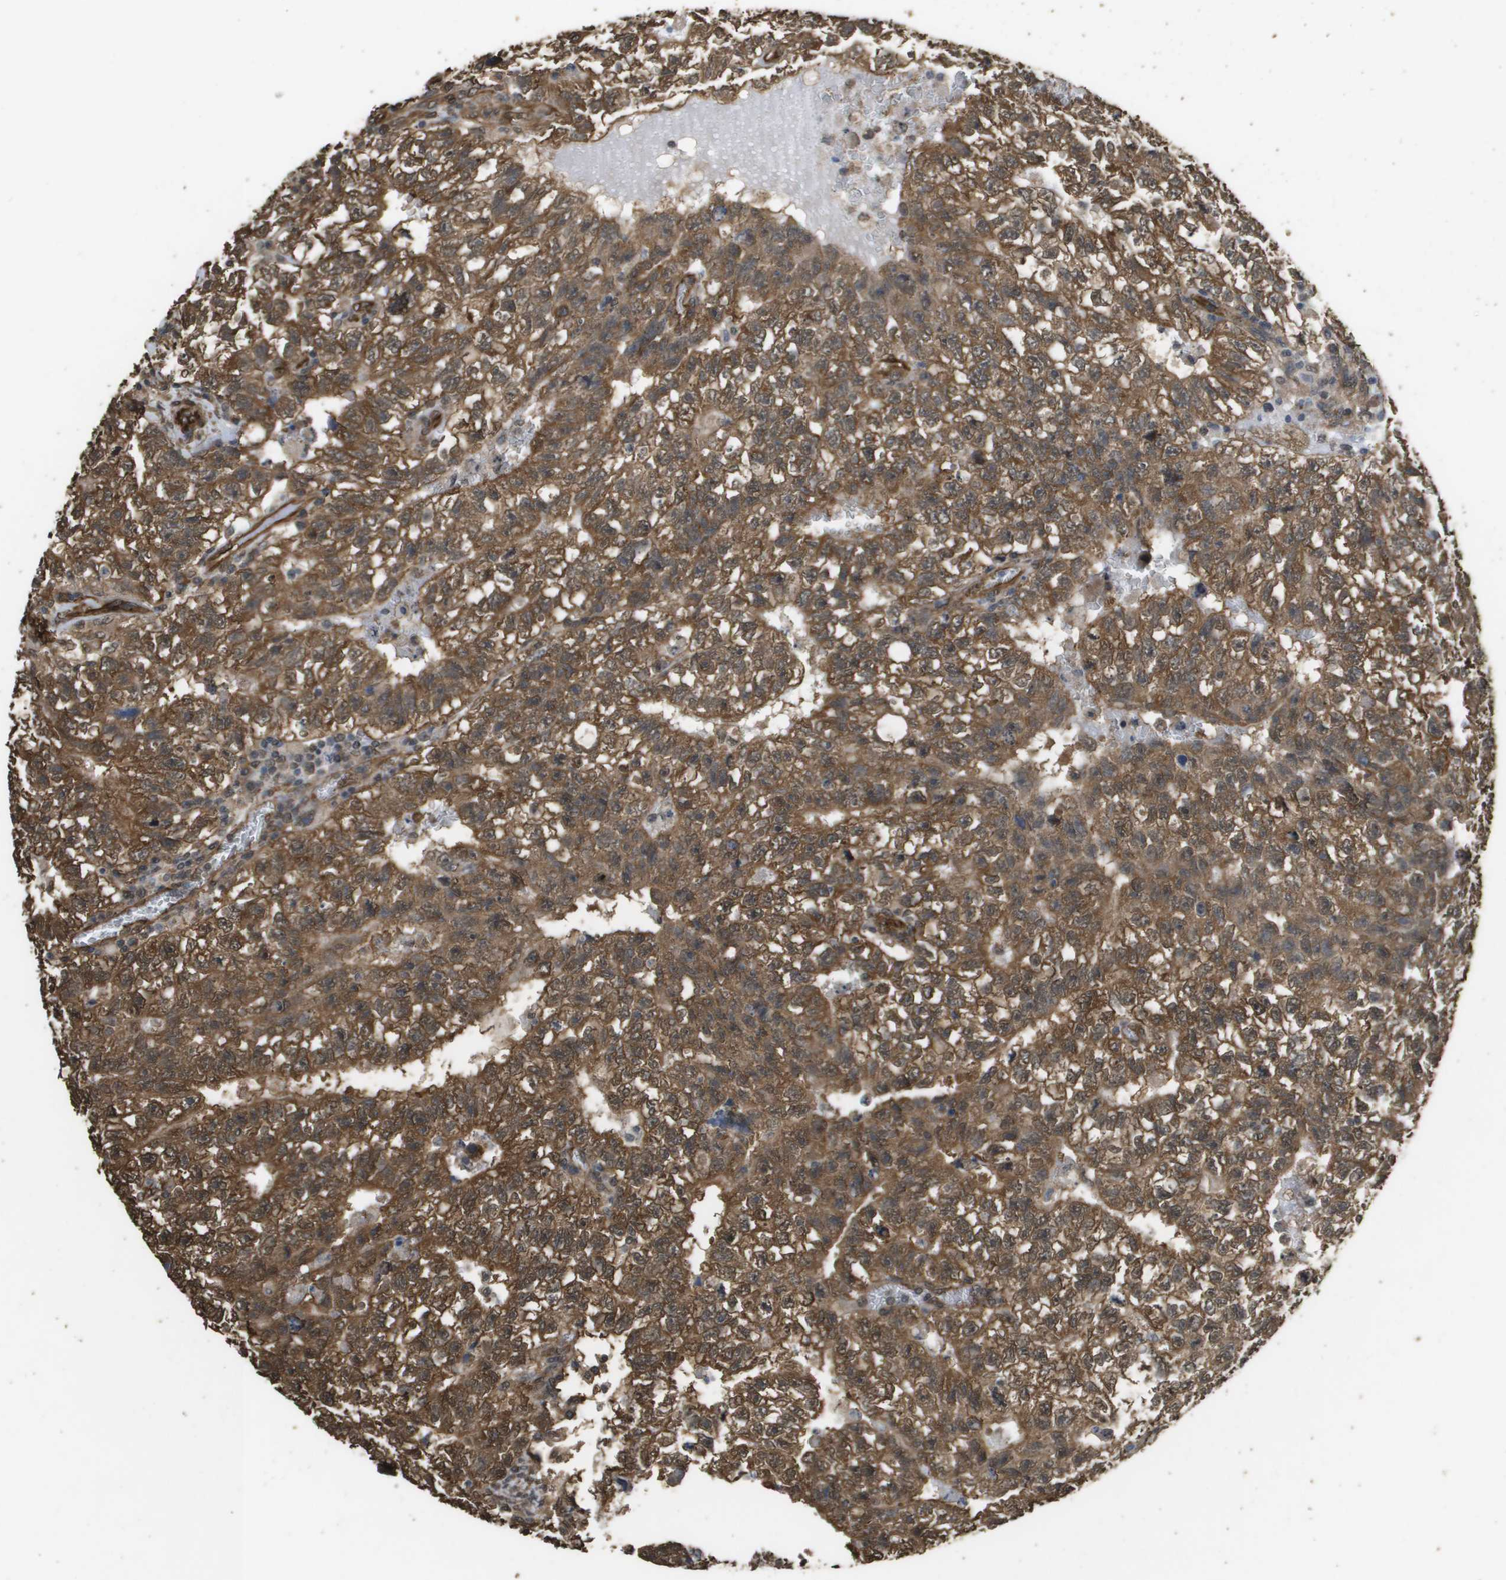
{"staining": {"intensity": "strong", "quantity": ">75%", "location": "cytoplasmic/membranous"}, "tissue": "testis cancer", "cell_type": "Tumor cells", "image_type": "cancer", "snomed": [{"axis": "morphology", "description": "Seminoma, NOS"}, {"axis": "morphology", "description": "Carcinoma, Embryonal, NOS"}, {"axis": "topography", "description": "Testis"}], "caption": "Embryonal carcinoma (testis) was stained to show a protein in brown. There is high levels of strong cytoplasmic/membranous staining in about >75% of tumor cells.", "gene": "AAMP", "patient": {"sex": "male", "age": 38}}